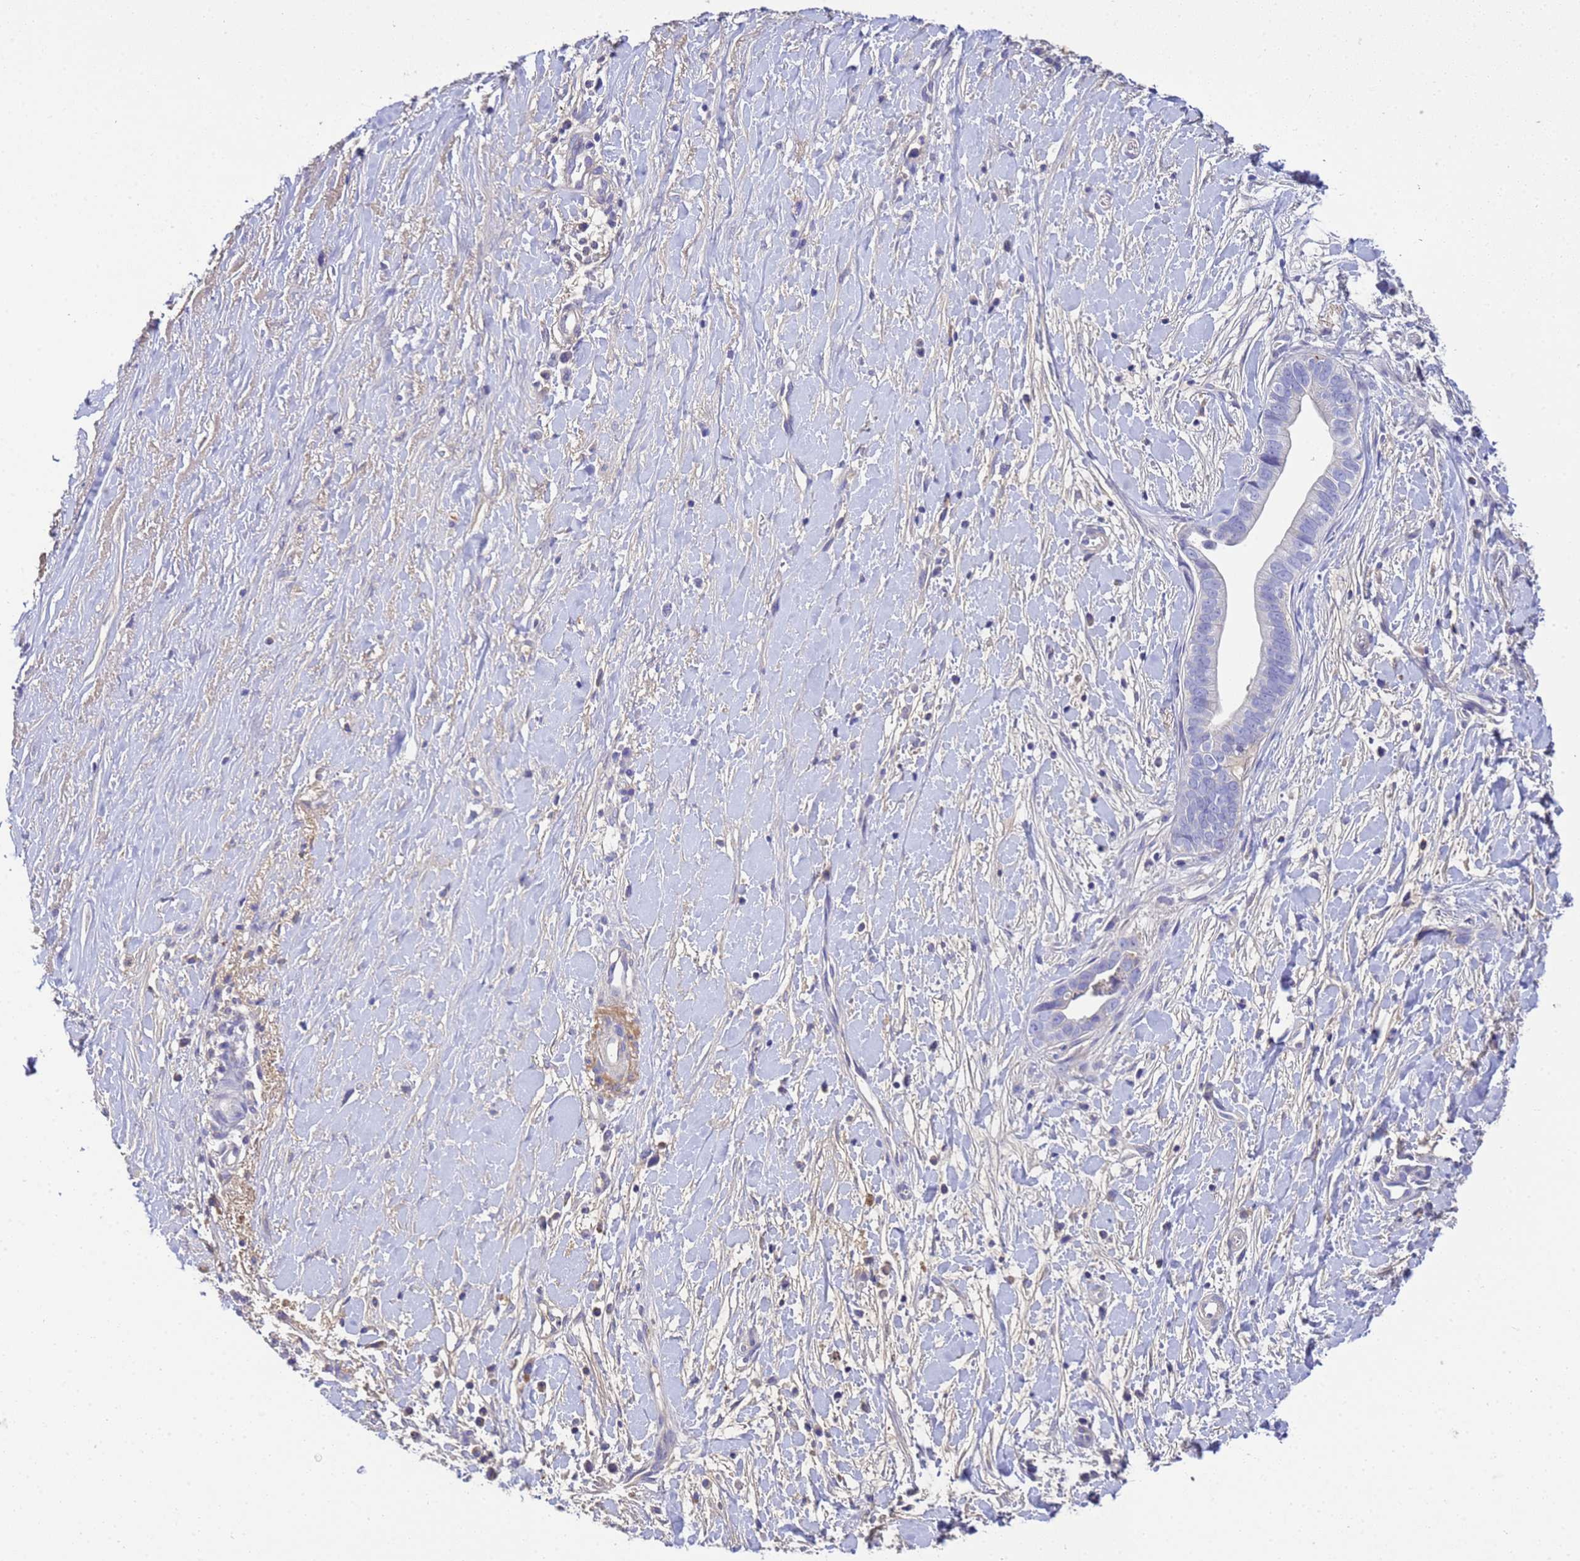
{"staining": {"intensity": "negative", "quantity": "none", "location": "none"}, "tissue": "liver cancer", "cell_type": "Tumor cells", "image_type": "cancer", "snomed": [{"axis": "morphology", "description": "Cholangiocarcinoma"}, {"axis": "topography", "description": "Liver"}], "caption": "Tumor cells show no significant protein staining in cholangiocarcinoma (liver).", "gene": "TBCD", "patient": {"sex": "female", "age": 79}}